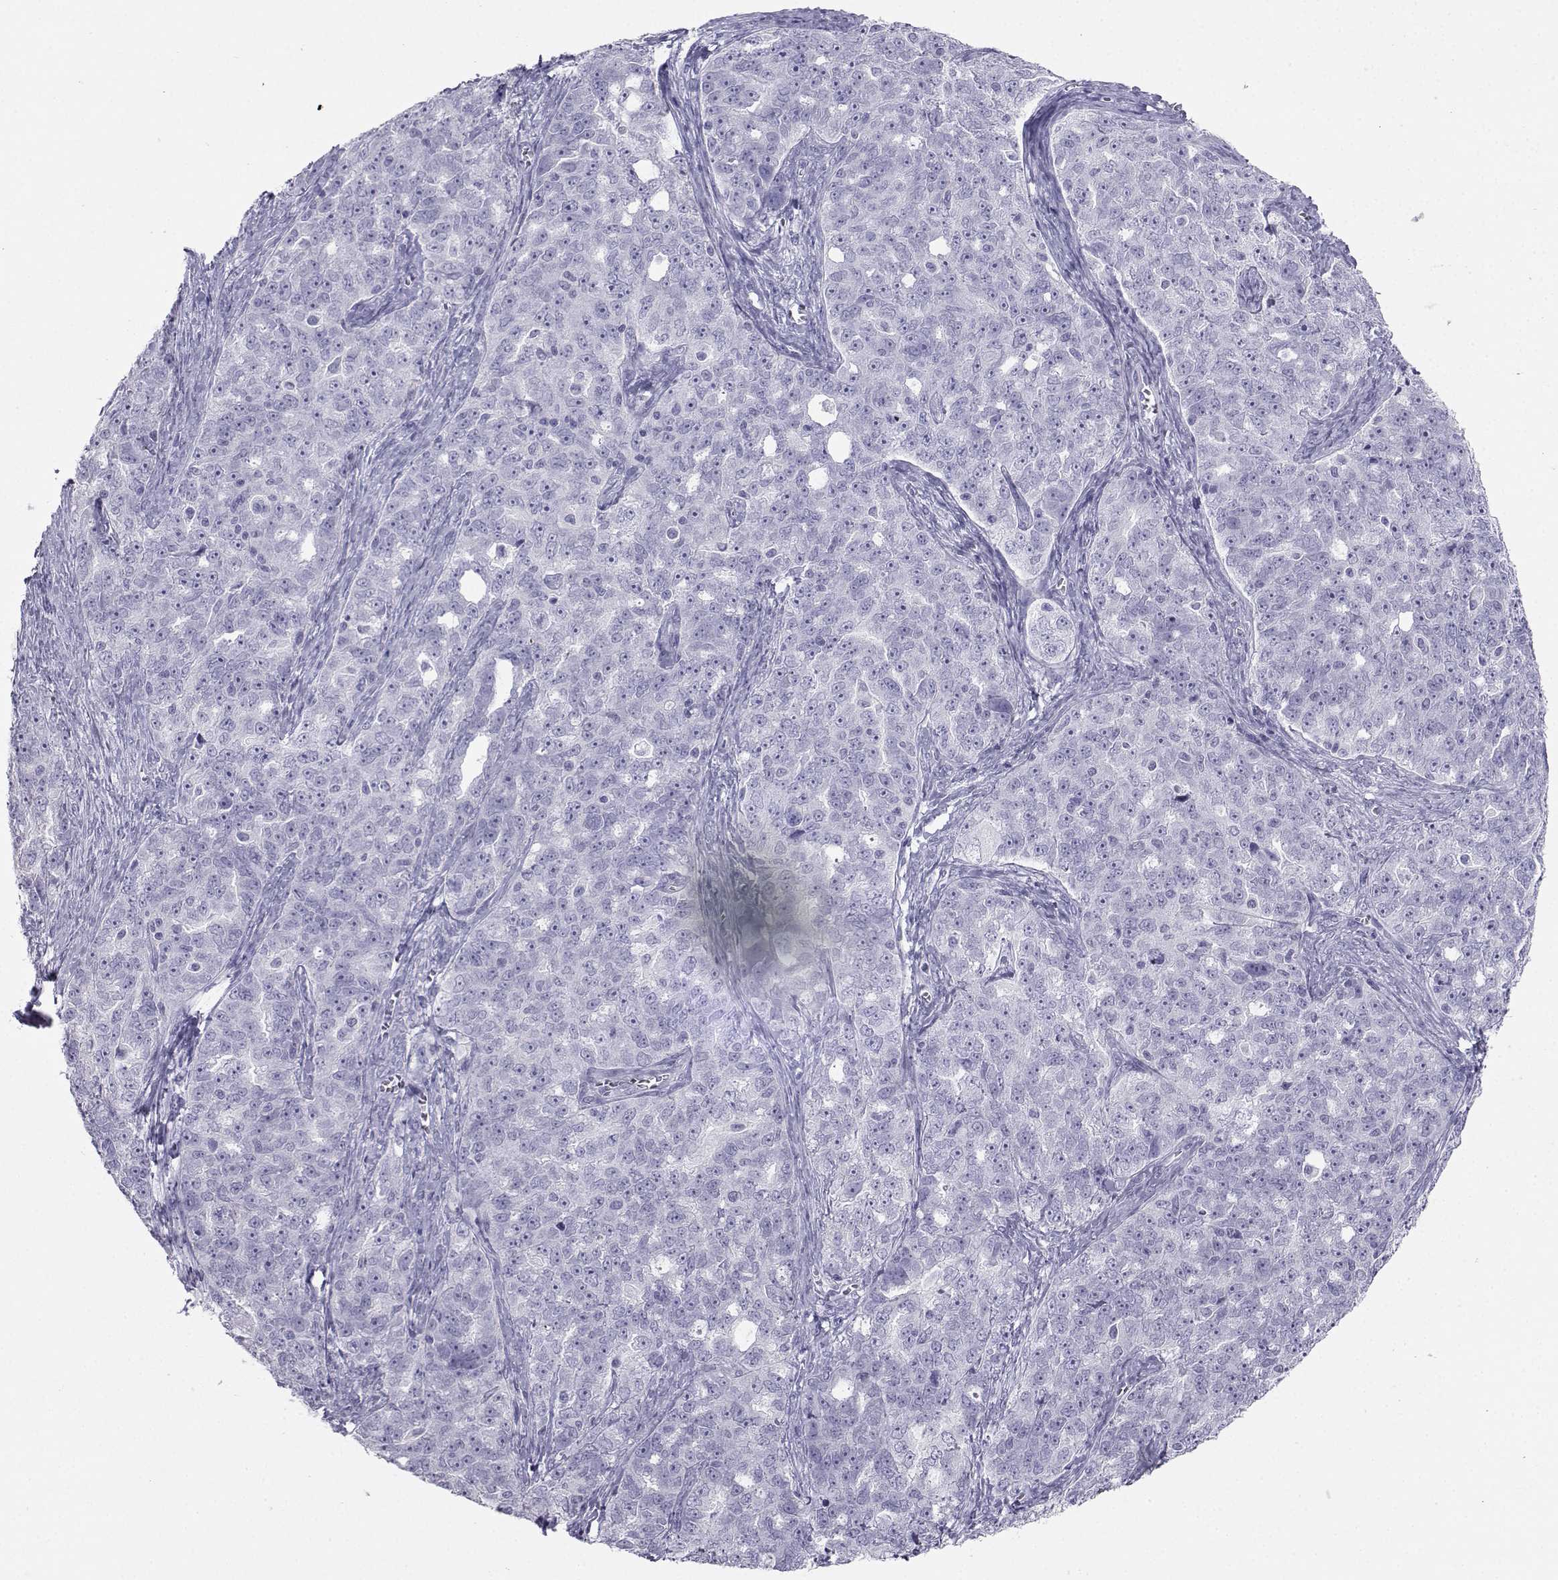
{"staining": {"intensity": "negative", "quantity": "none", "location": "none"}, "tissue": "ovarian cancer", "cell_type": "Tumor cells", "image_type": "cancer", "snomed": [{"axis": "morphology", "description": "Cystadenocarcinoma, serous, NOS"}, {"axis": "topography", "description": "Ovary"}], "caption": "Ovarian cancer stained for a protein using immunohistochemistry (IHC) demonstrates no positivity tumor cells.", "gene": "SST", "patient": {"sex": "female", "age": 51}}